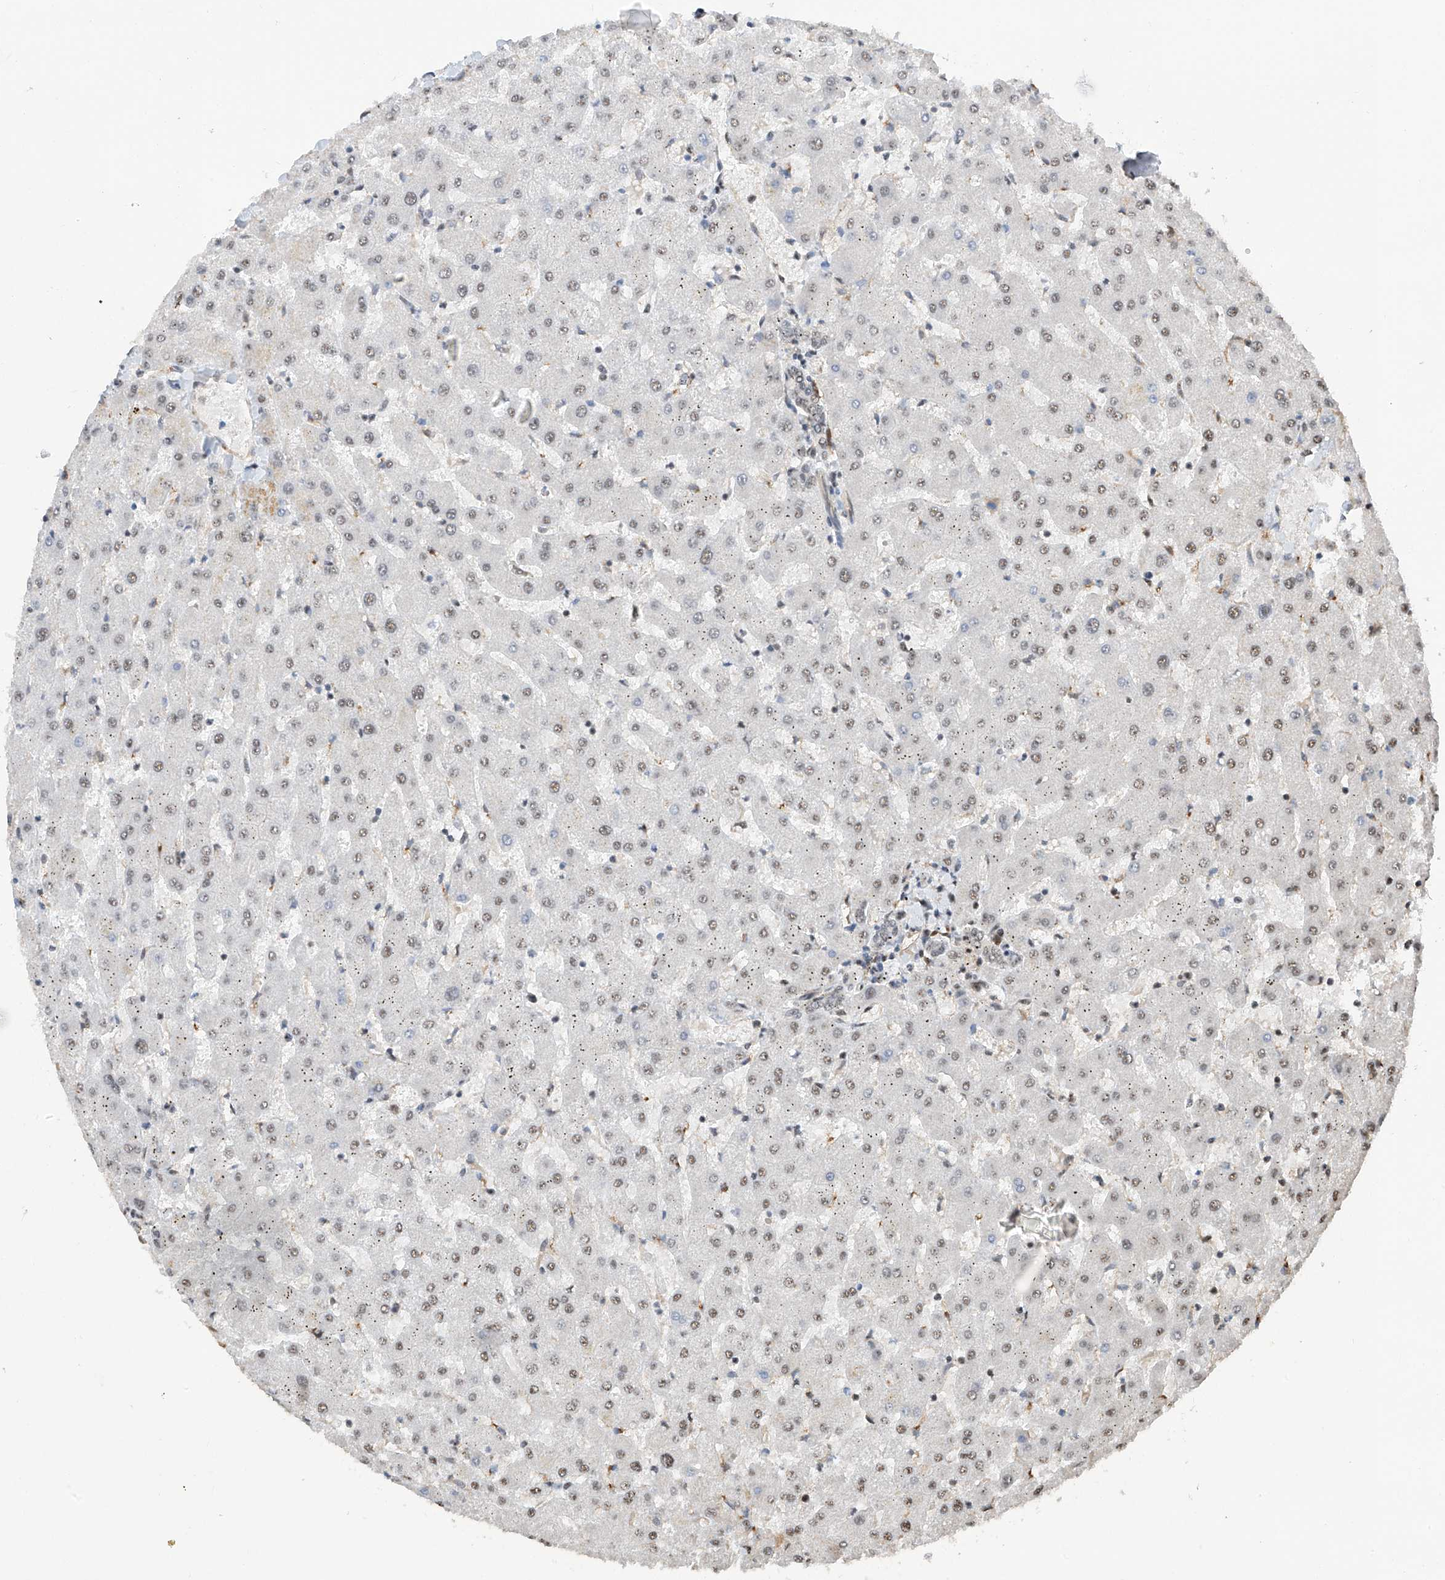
{"staining": {"intensity": "negative", "quantity": "none", "location": "none"}, "tissue": "liver", "cell_type": "Cholangiocytes", "image_type": "normal", "snomed": [{"axis": "morphology", "description": "Normal tissue, NOS"}, {"axis": "topography", "description": "Liver"}], "caption": "The image shows no significant expression in cholangiocytes of liver.", "gene": "C1orf131", "patient": {"sex": "female", "age": 63}}